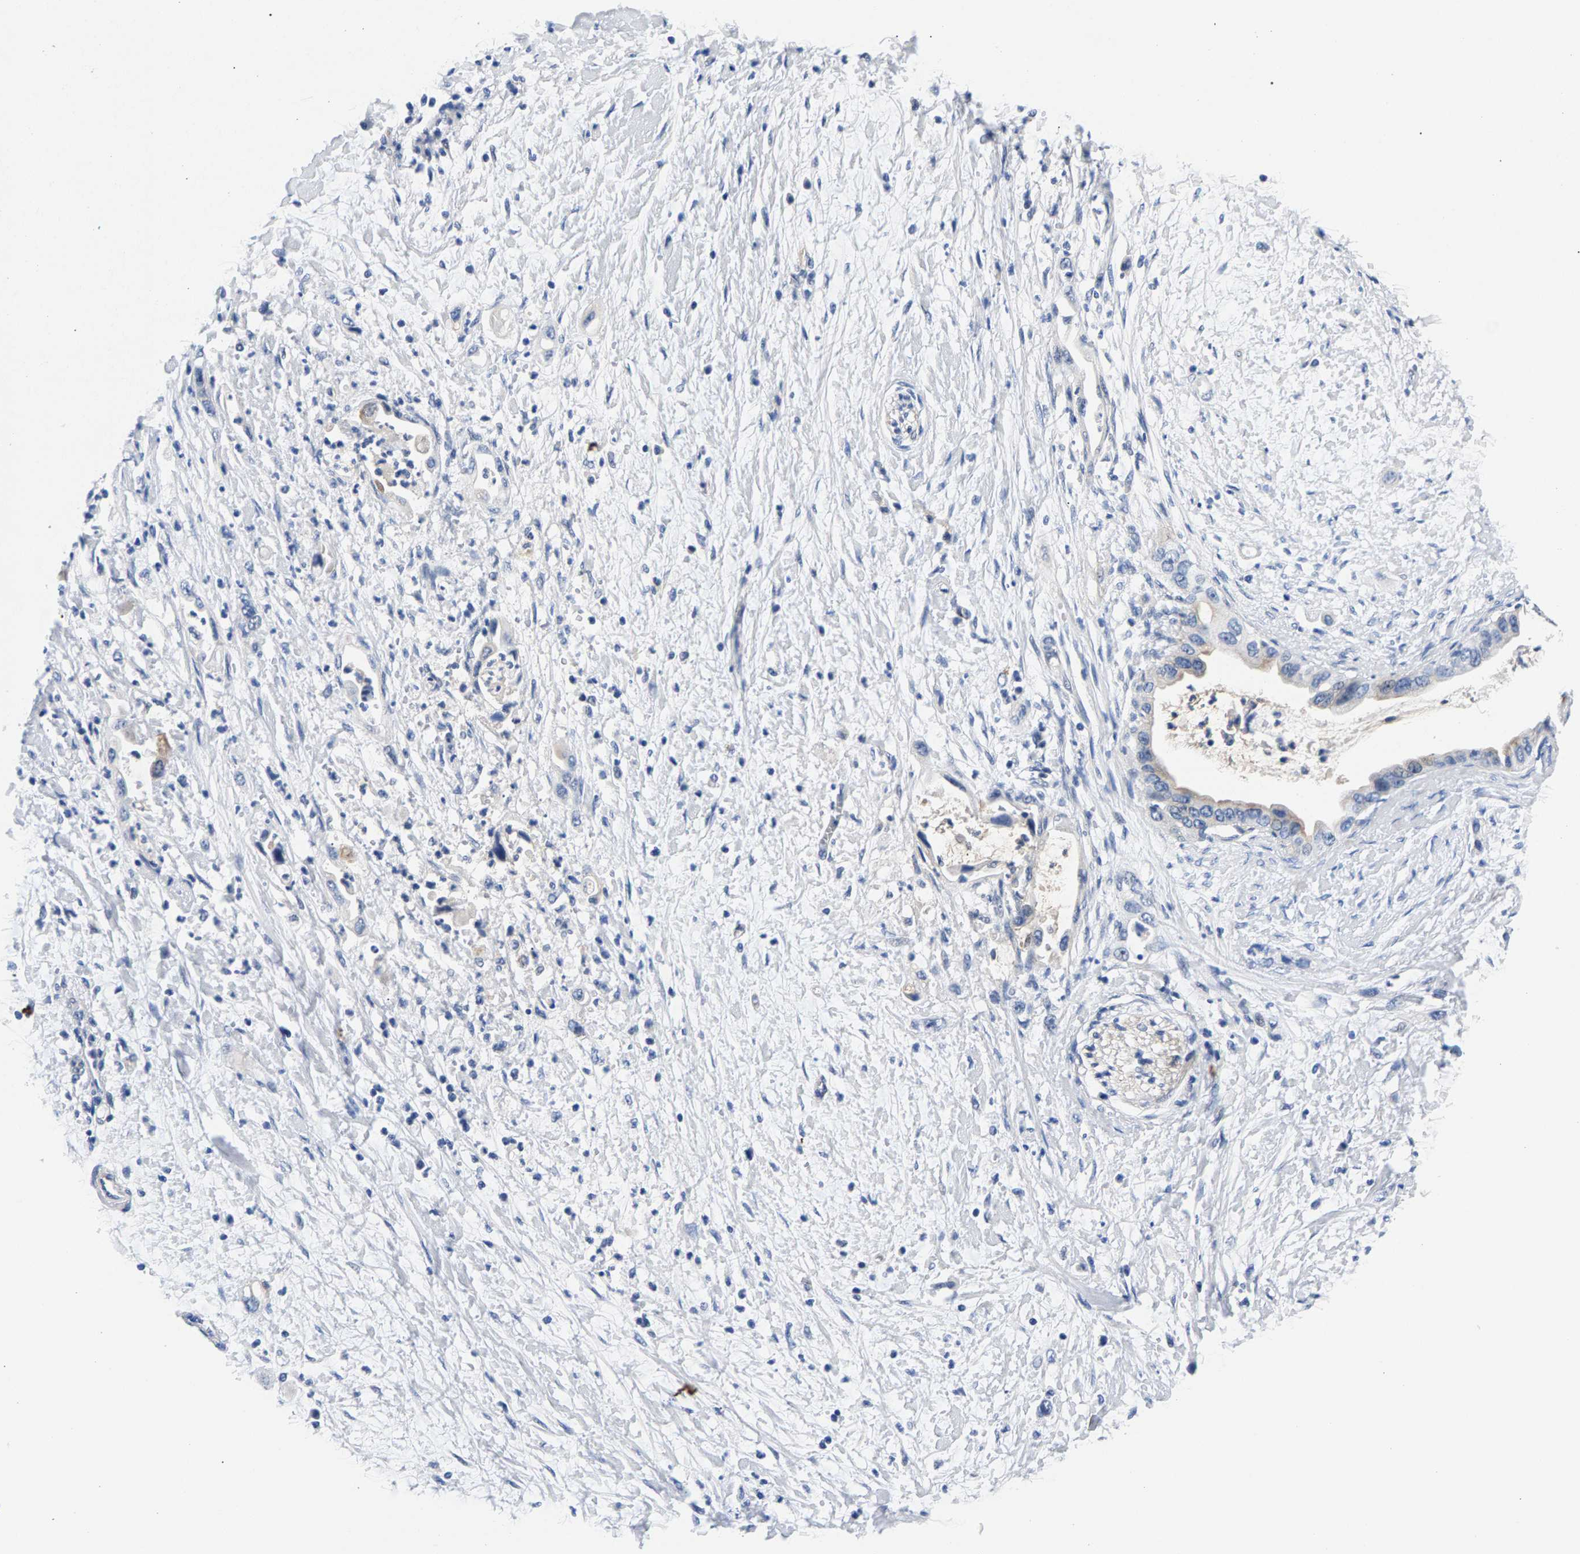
{"staining": {"intensity": "weak", "quantity": "<25%", "location": "cytoplasmic/membranous"}, "tissue": "pancreatic cancer", "cell_type": "Tumor cells", "image_type": "cancer", "snomed": [{"axis": "morphology", "description": "Adenocarcinoma, NOS"}, {"axis": "topography", "description": "Pancreas"}], "caption": "Tumor cells show no significant expression in pancreatic cancer.", "gene": "P2RY4", "patient": {"sex": "male", "age": 55}}